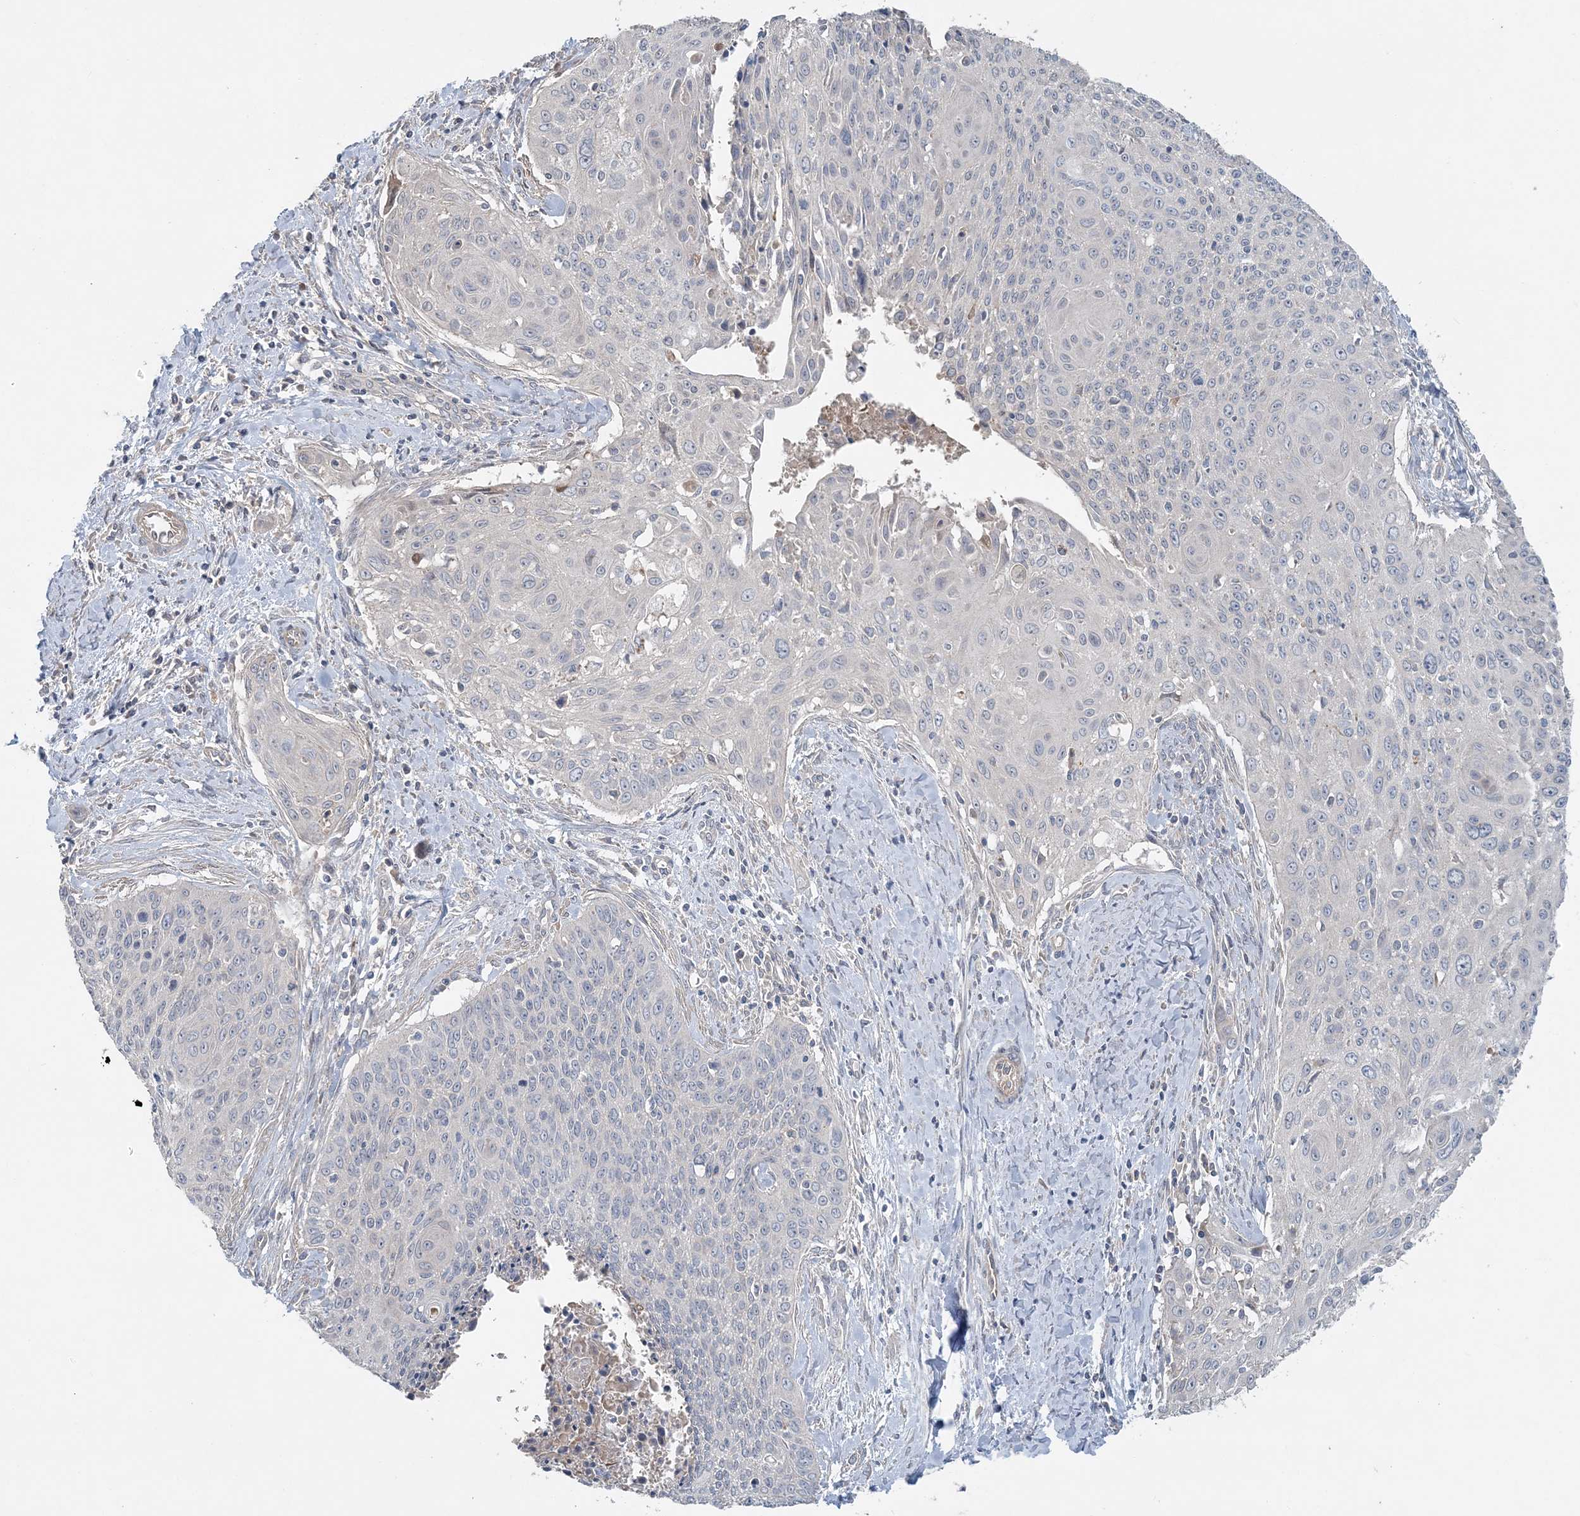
{"staining": {"intensity": "negative", "quantity": "none", "location": "none"}, "tissue": "cervical cancer", "cell_type": "Tumor cells", "image_type": "cancer", "snomed": [{"axis": "morphology", "description": "Squamous cell carcinoma, NOS"}, {"axis": "topography", "description": "Cervix"}], "caption": "Immunohistochemistry image of human squamous cell carcinoma (cervical) stained for a protein (brown), which shows no expression in tumor cells.", "gene": "SLC4A10", "patient": {"sex": "female", "age": 55}}